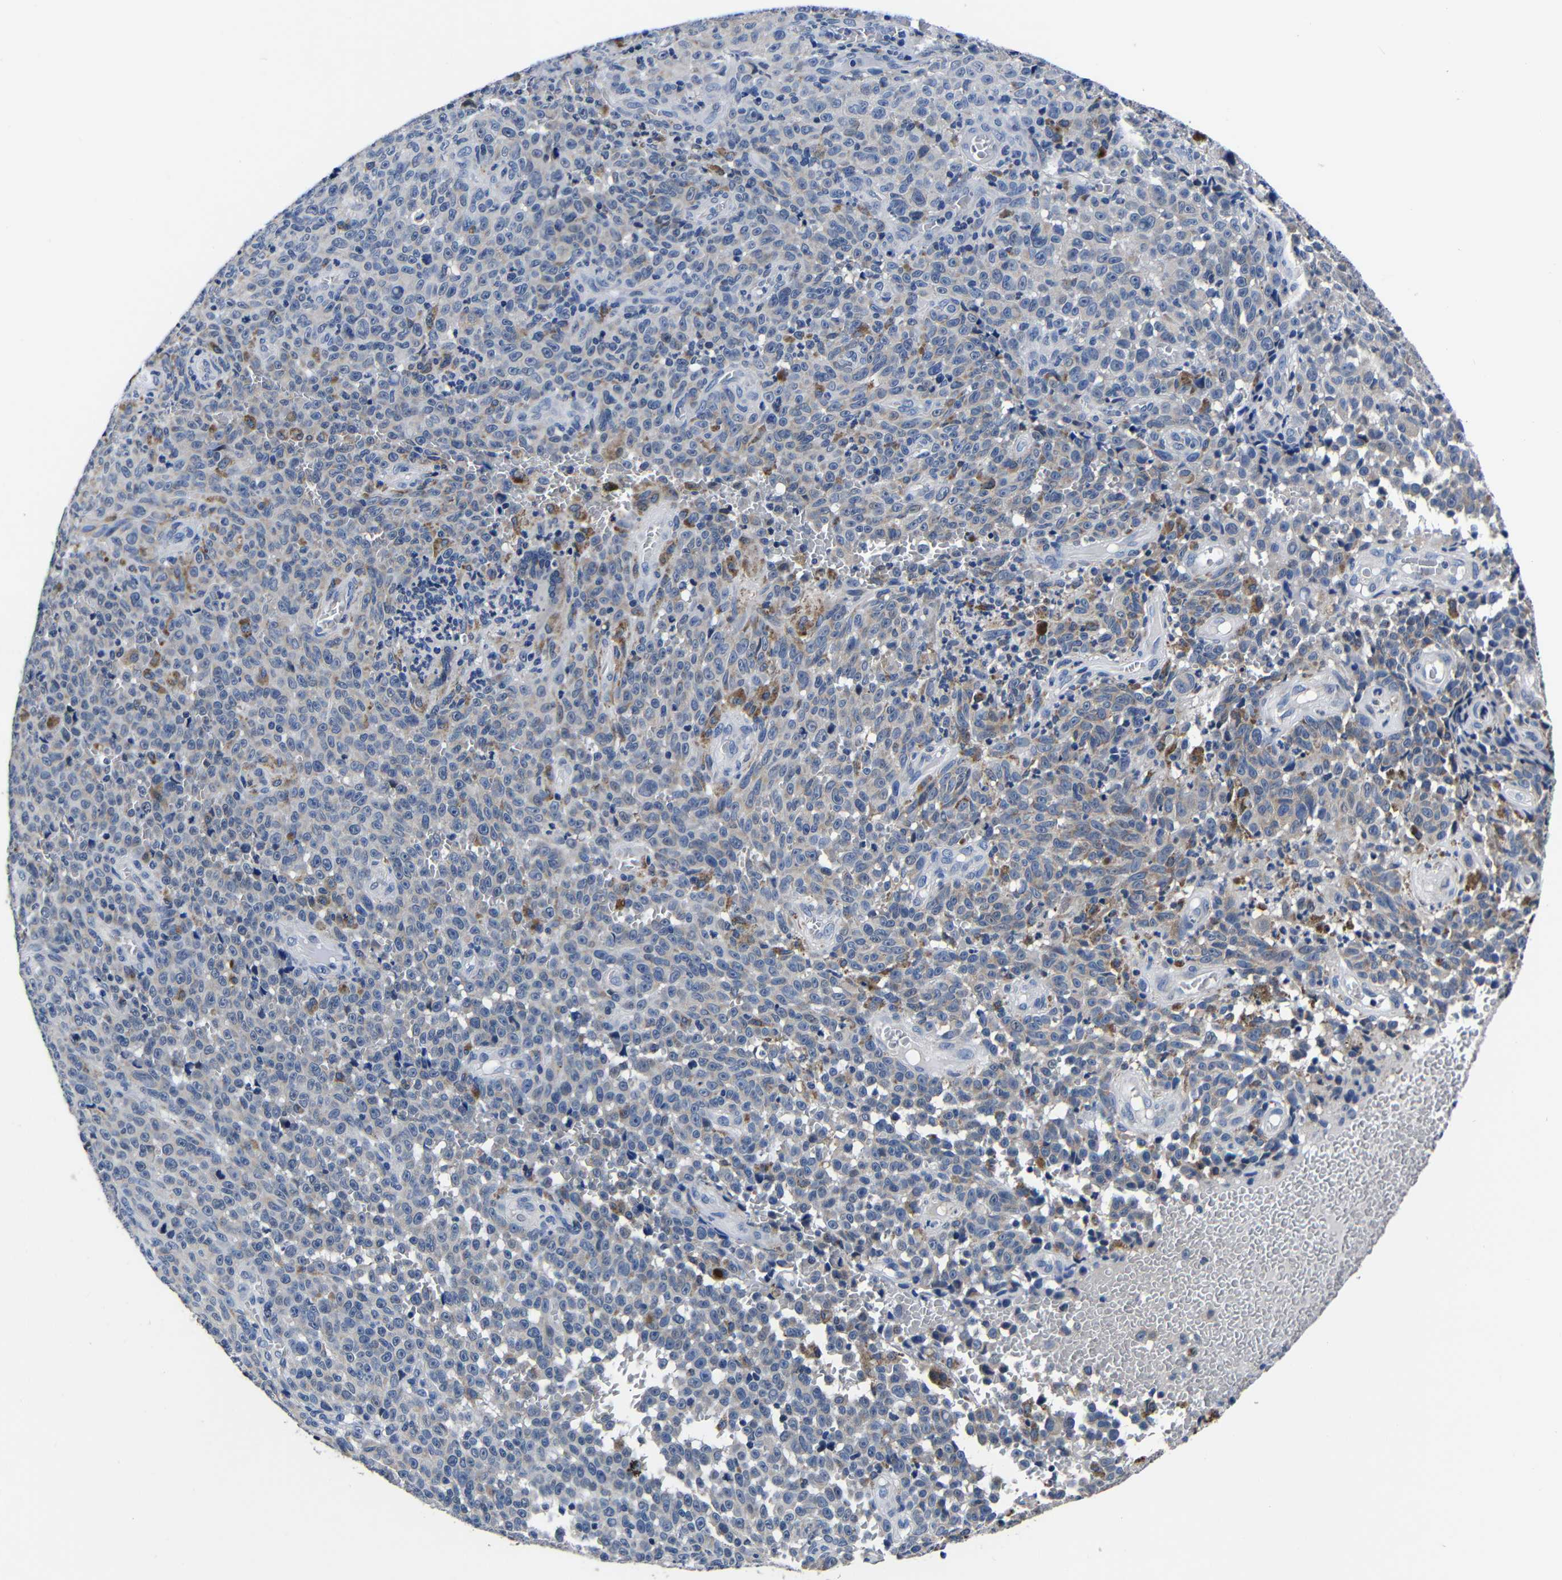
{"staining": {"intensity": "weak", "quantity": "<25%", "location": "cytoplasmic/membranous"}, "tissue": "melanoma", "cell_type": "Tumor cells", "image_type": "cancer", "snomed": [{"axis": "morphology", "description": "Malignant melanoma, NOS"}, {"axis": "topography", "description": "Skin"}], "caption": "DAB immunohistochemical staining of human malignant melanoma displays no significant expression in tumor cells.", "gene": "DEPP1", "patient": {"sex": "female", "age": 82}}